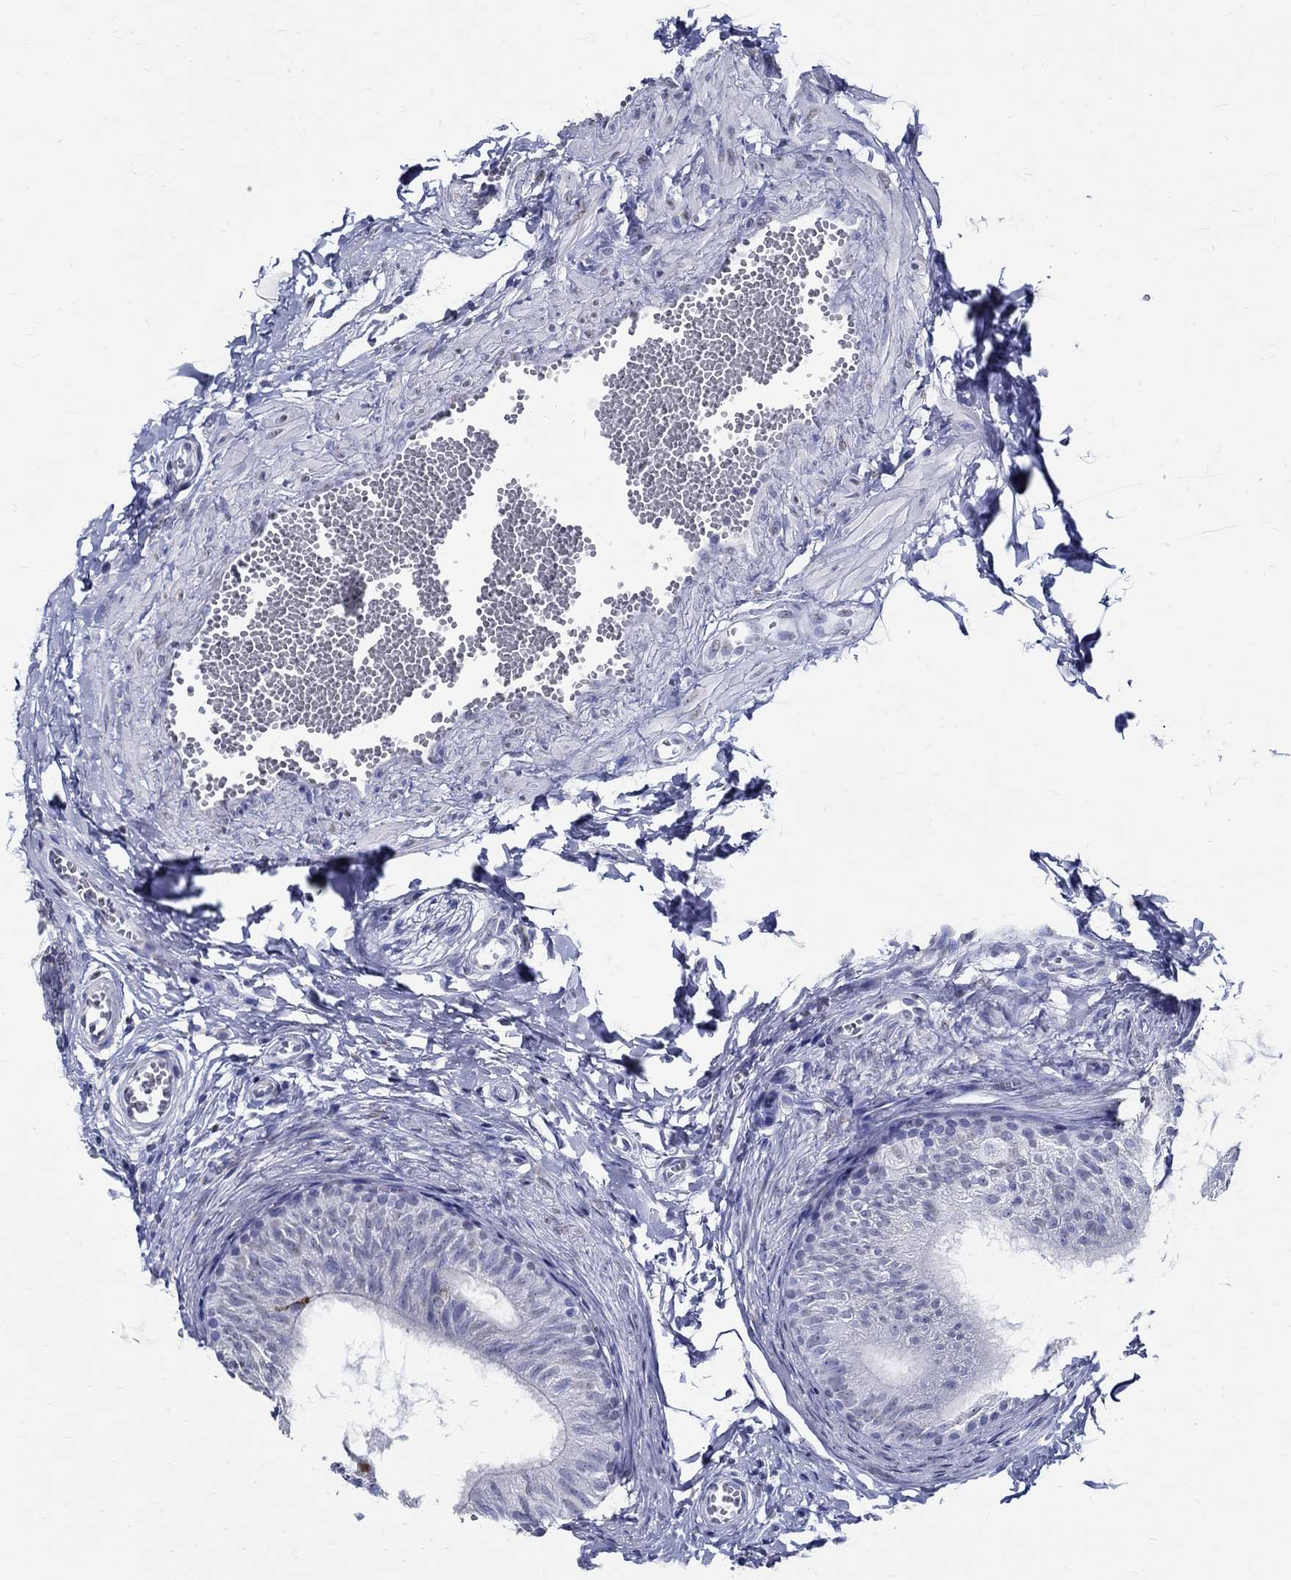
{"staining": {"intensity": "negative", "quantity": "none", "location": "none"}, "tissue": "epididymis", "cell_type": "Glandular cells", "image_type": "normal", "snomed": [{"axis": "morphology", "description": "Normal tissue, NOS"}, {"axis": "topography", "description": "Epididymis"}], "caption": "High magnification brightfield microscopy of normal epididymis stained with DAB (3,3'-diaminobenzidine) (brown) and counterstained with hematoxylin (blue): glandular cells show no significant expression. (Brightfield microscopy of DAB (3,3'-diaminobenzidine) IHC at high magnification).", "gene": "TSPAN16", "patient": {"sex": "male", "age": 22}}